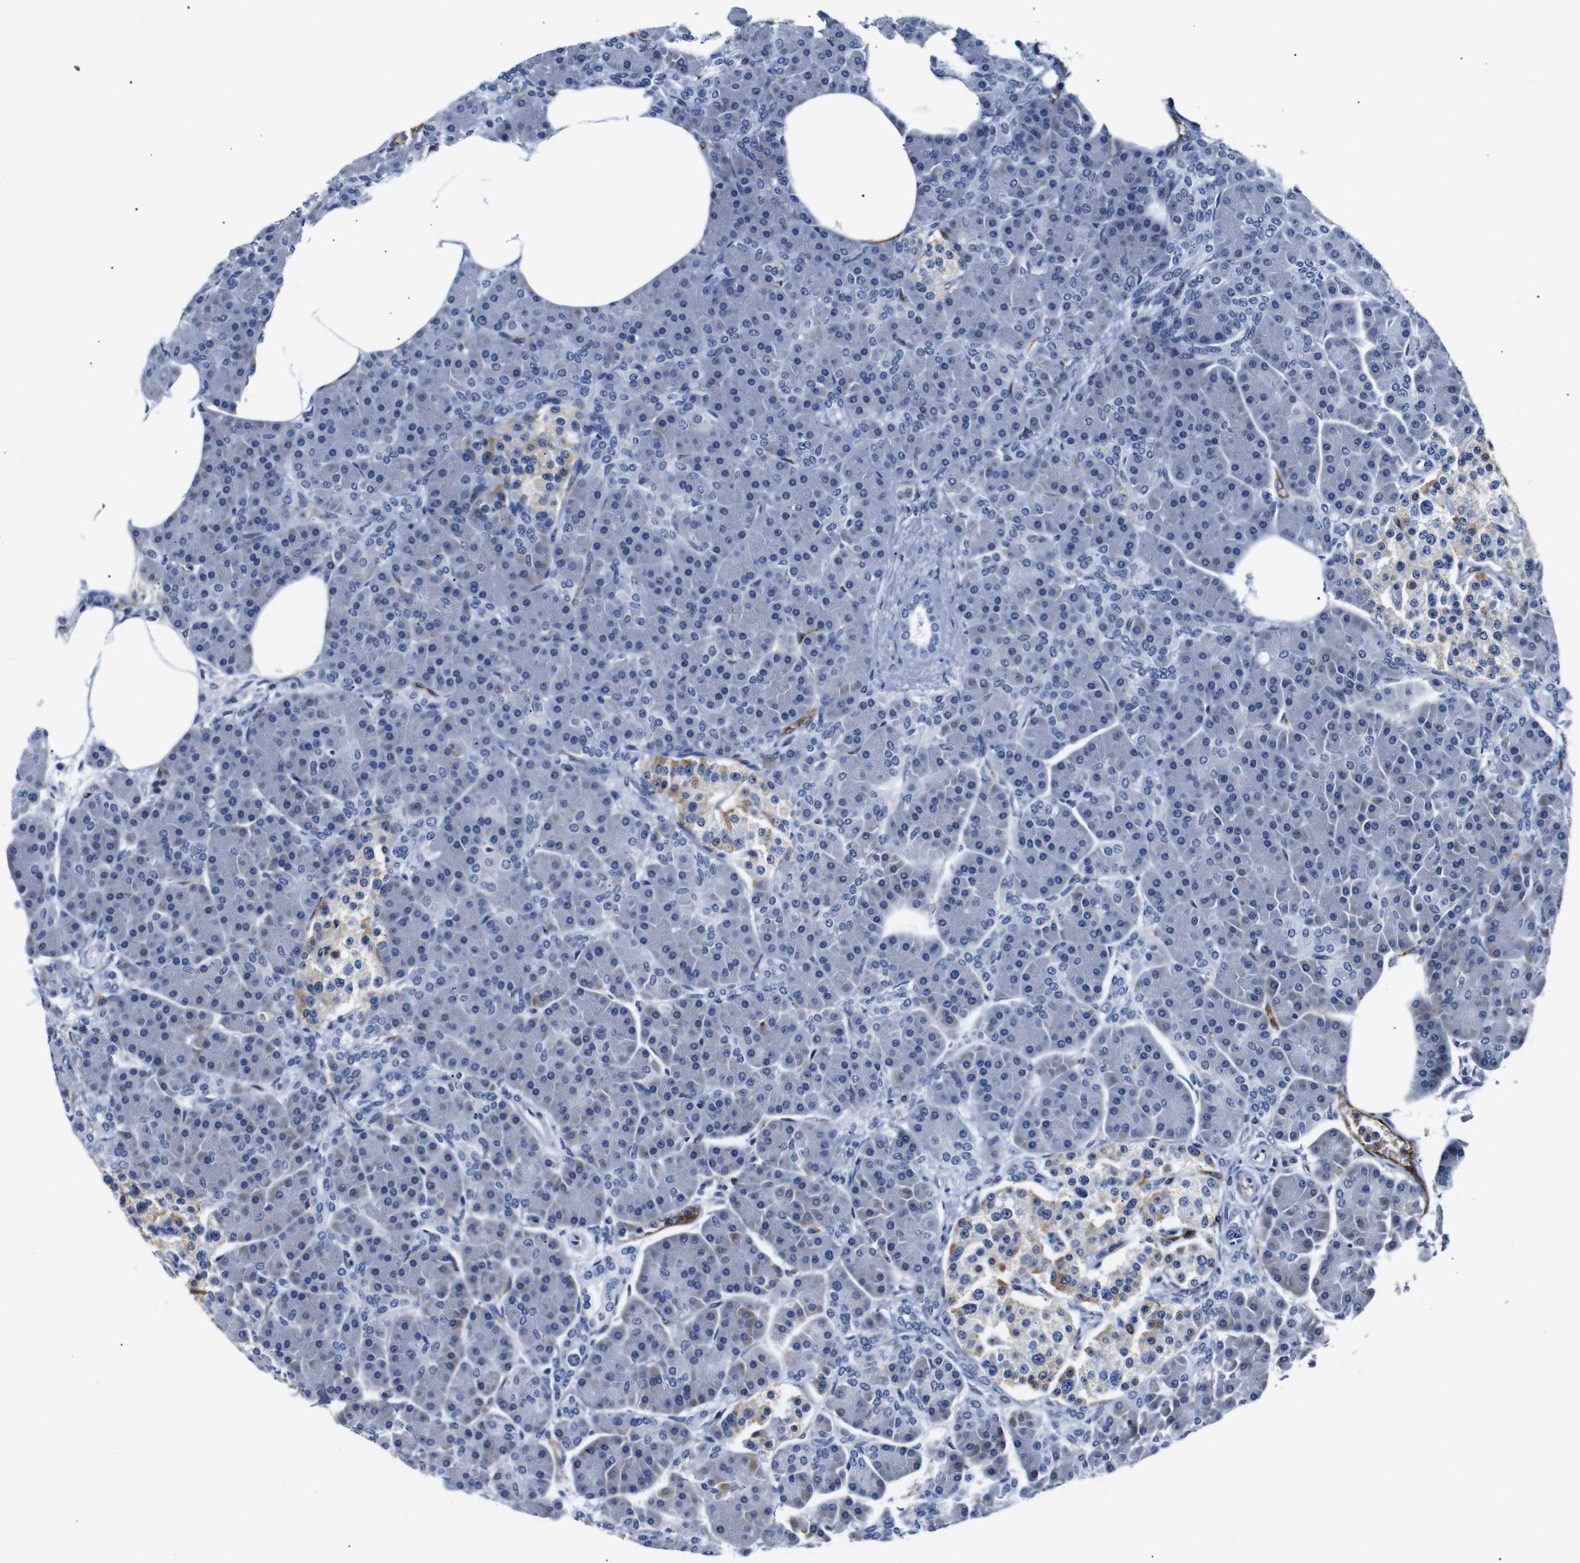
{"staining": {"intensity": "weak", "quantity": "<25%", "location": "cytoplasmic/membranous"}, "tissue": "pancreas", "cell_type": "Exocrine glandular cells", "image_type": "normal", "snomed": [{"axis": "morphology", "description": "Normal tissue, NOS"}, {"axis": "topography", "description": "Pancreas"}], "caption": "Image shows no protein positivity in exocrine glandular cells of normal pancreas. (DAB (3,3'-diaminobenzidine) IHC visualized using brightfield microscopy, high magnification).", "gene": "MUC4", "patient": {"sex": "female", "age": 70}}